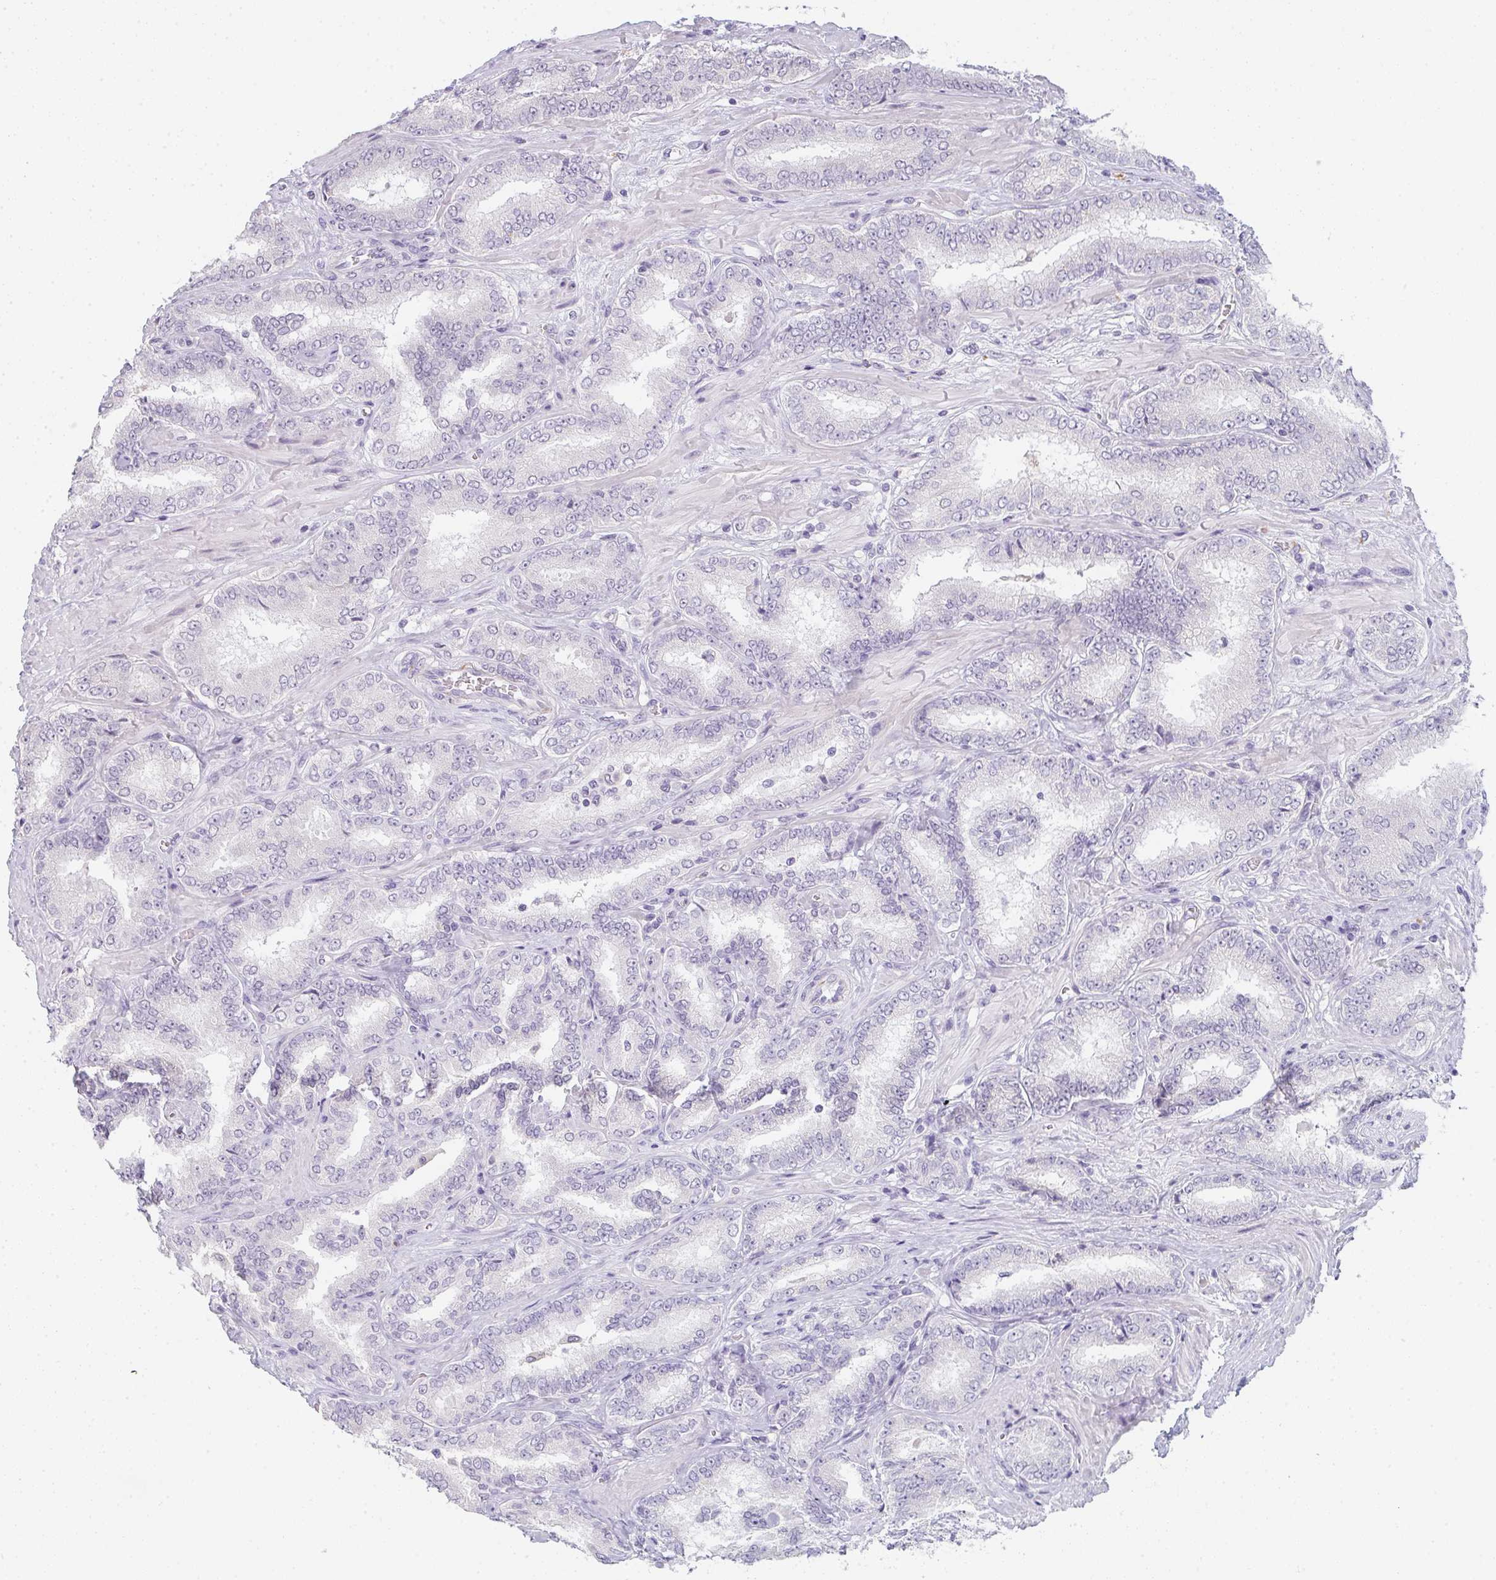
{"staining": {"intensity": "negative", "quantity": "none", "location": "none"}, "tissue": "prostate cancer", "cell_type": "Tumor cells", "image_type": "cancer", "snomed": [{"axis": "morphology", "description": "Adenocarcinoma, High grade"}, {"axis": "topography", "description": "Prostate"}], "caption": "Immunohistochemical staining of human prostate cancer (adenocarcinoma (high-grade)) shows no significant positivity in tumor cells.", "gene": "C1QTNF8", "patient": {"sex": "male", "age": 72}}